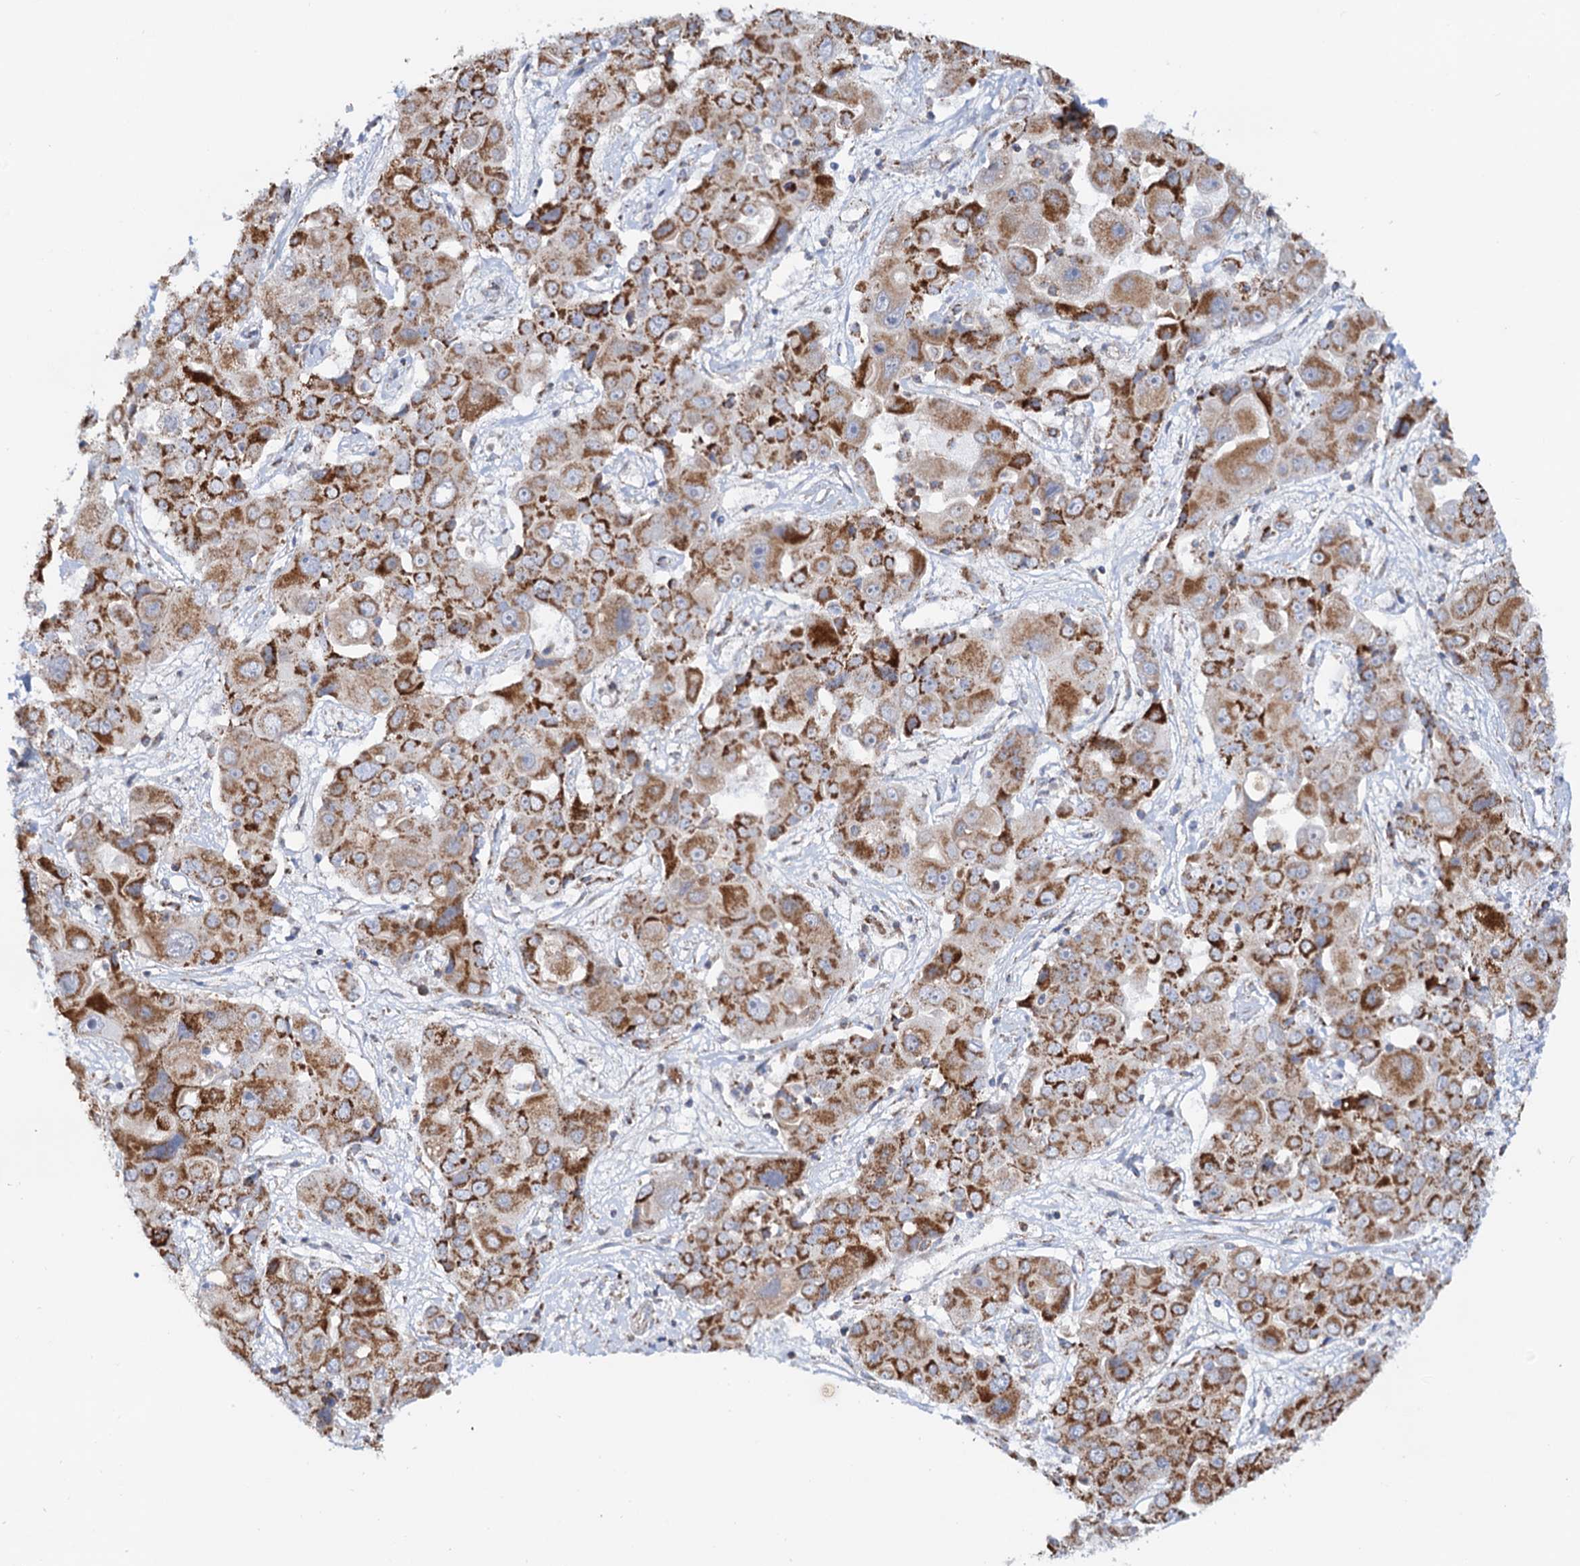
{"staining": {"intensity": "strong", "quantity": ">75%", "location": "cytoplasmic/membranous"}, "tissue": "liver cancer", "cell_type": "Tumor cells", "image_type": "cancer", "snomed": [{"axis": "morphology", "description": "Cholangiocarcinoma"}, {"axis": "topography", "description": "Liver"}], "caption": "Strong cytoplasmic/membranous positivity for a protein is identified in about >75% of tumor cells of liver cholangiocarcinoma using immunohistochemistry (IHC).", "gene": "C2CD3", "patient": {"sex": "male", "age": 67}}